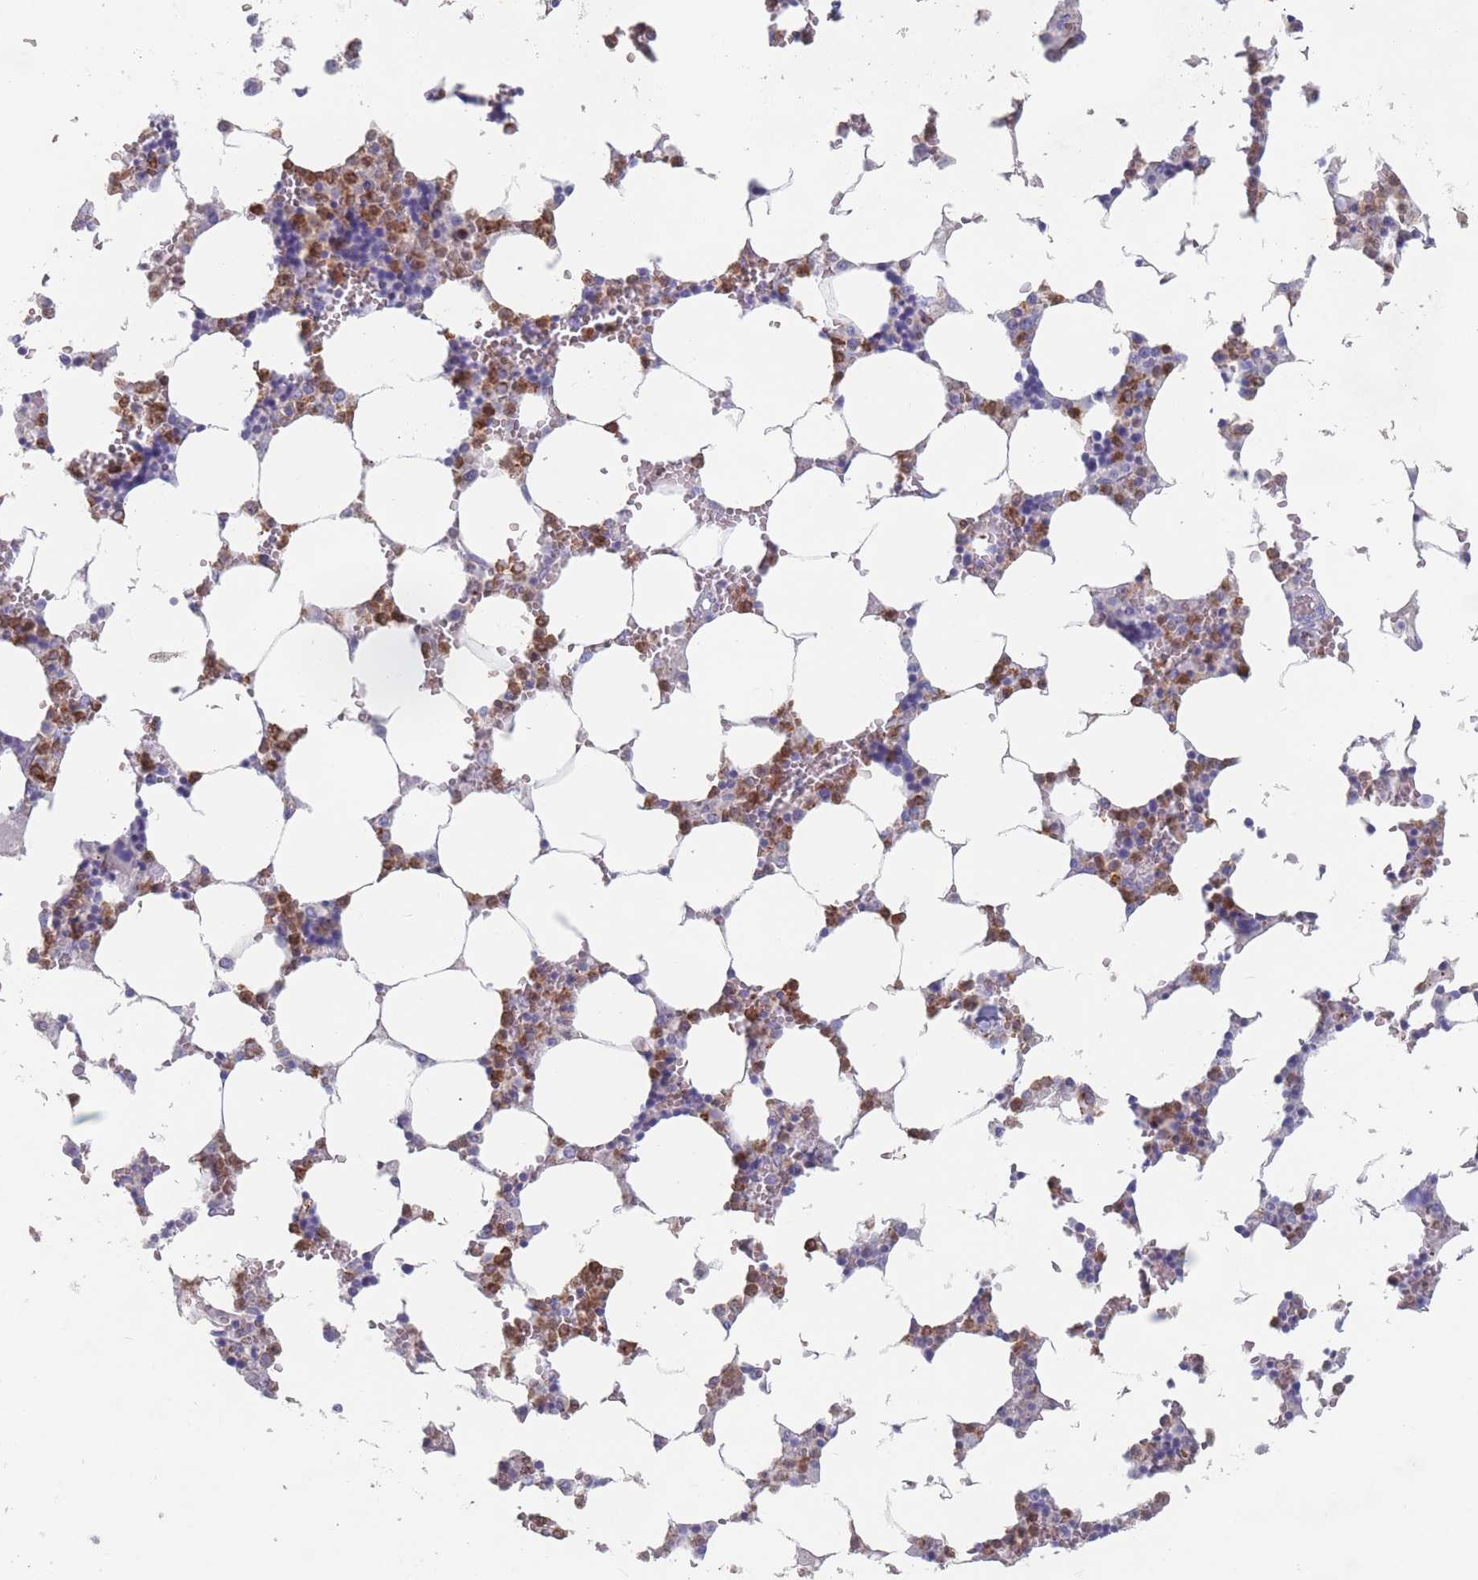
{"staining": {"intensity": "moderate", "quantity": "25%-75%", "location": "cytoplasmic/membranous"}, "tissue": "bone marrow", "cell_type": "Hematopoietic cells", "image_type": "normal", "snomed": [{"axis": "morphology", "description": "Normal tissue, NOS"}, {"axis": "topography", "description": "Bone marrow"}], "caption": "The immunohistochemical stain shows moderate cytoplasmic/membranous positivity in hematopoietic cells of unremarkable bone marrow.", "gene": "ATP1A3", "patient": {"sex": "male", "age": 64}}